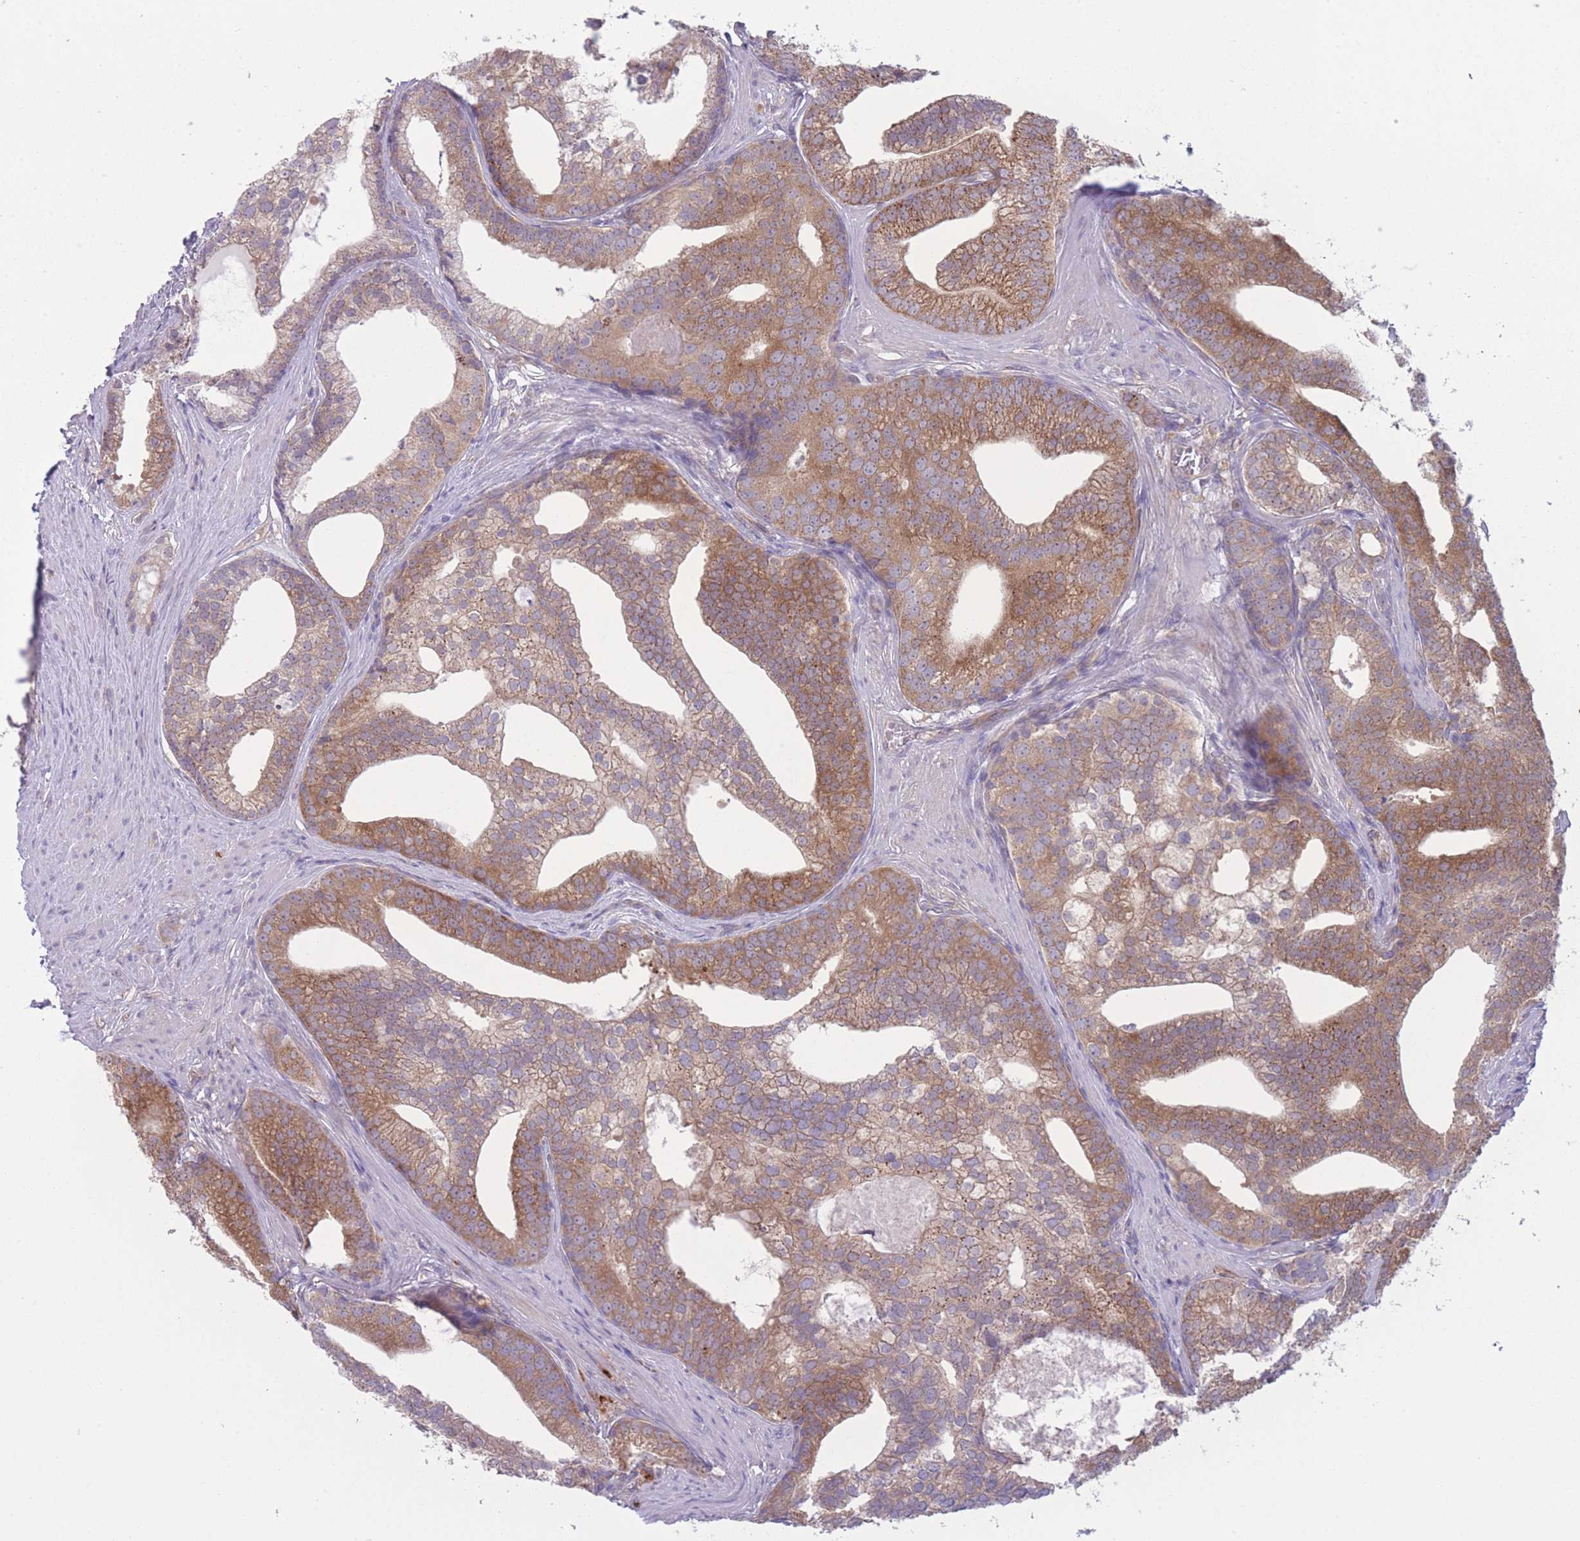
{"staining": {"intensity": "moderate", "quantity": ">75%", "location": "cytoplasmic/membranous"}, "tissue": "prostate cancer", "cell_type": "Tumor cells", "image_type": "cancer", "snomed": [{"axis": "morphology", "description": "Adenocarcinoma, Low grade"}, {"axis": "topography", "description": "Prostate"}], "caption": "Protein staining of prostate cancer tissue demonstrates moderate cytoplasmic/membranous expression in approximately >75% of tumor cells.", "gene": "CCT6B", "patient": {"sex": "male", "age": 71}}